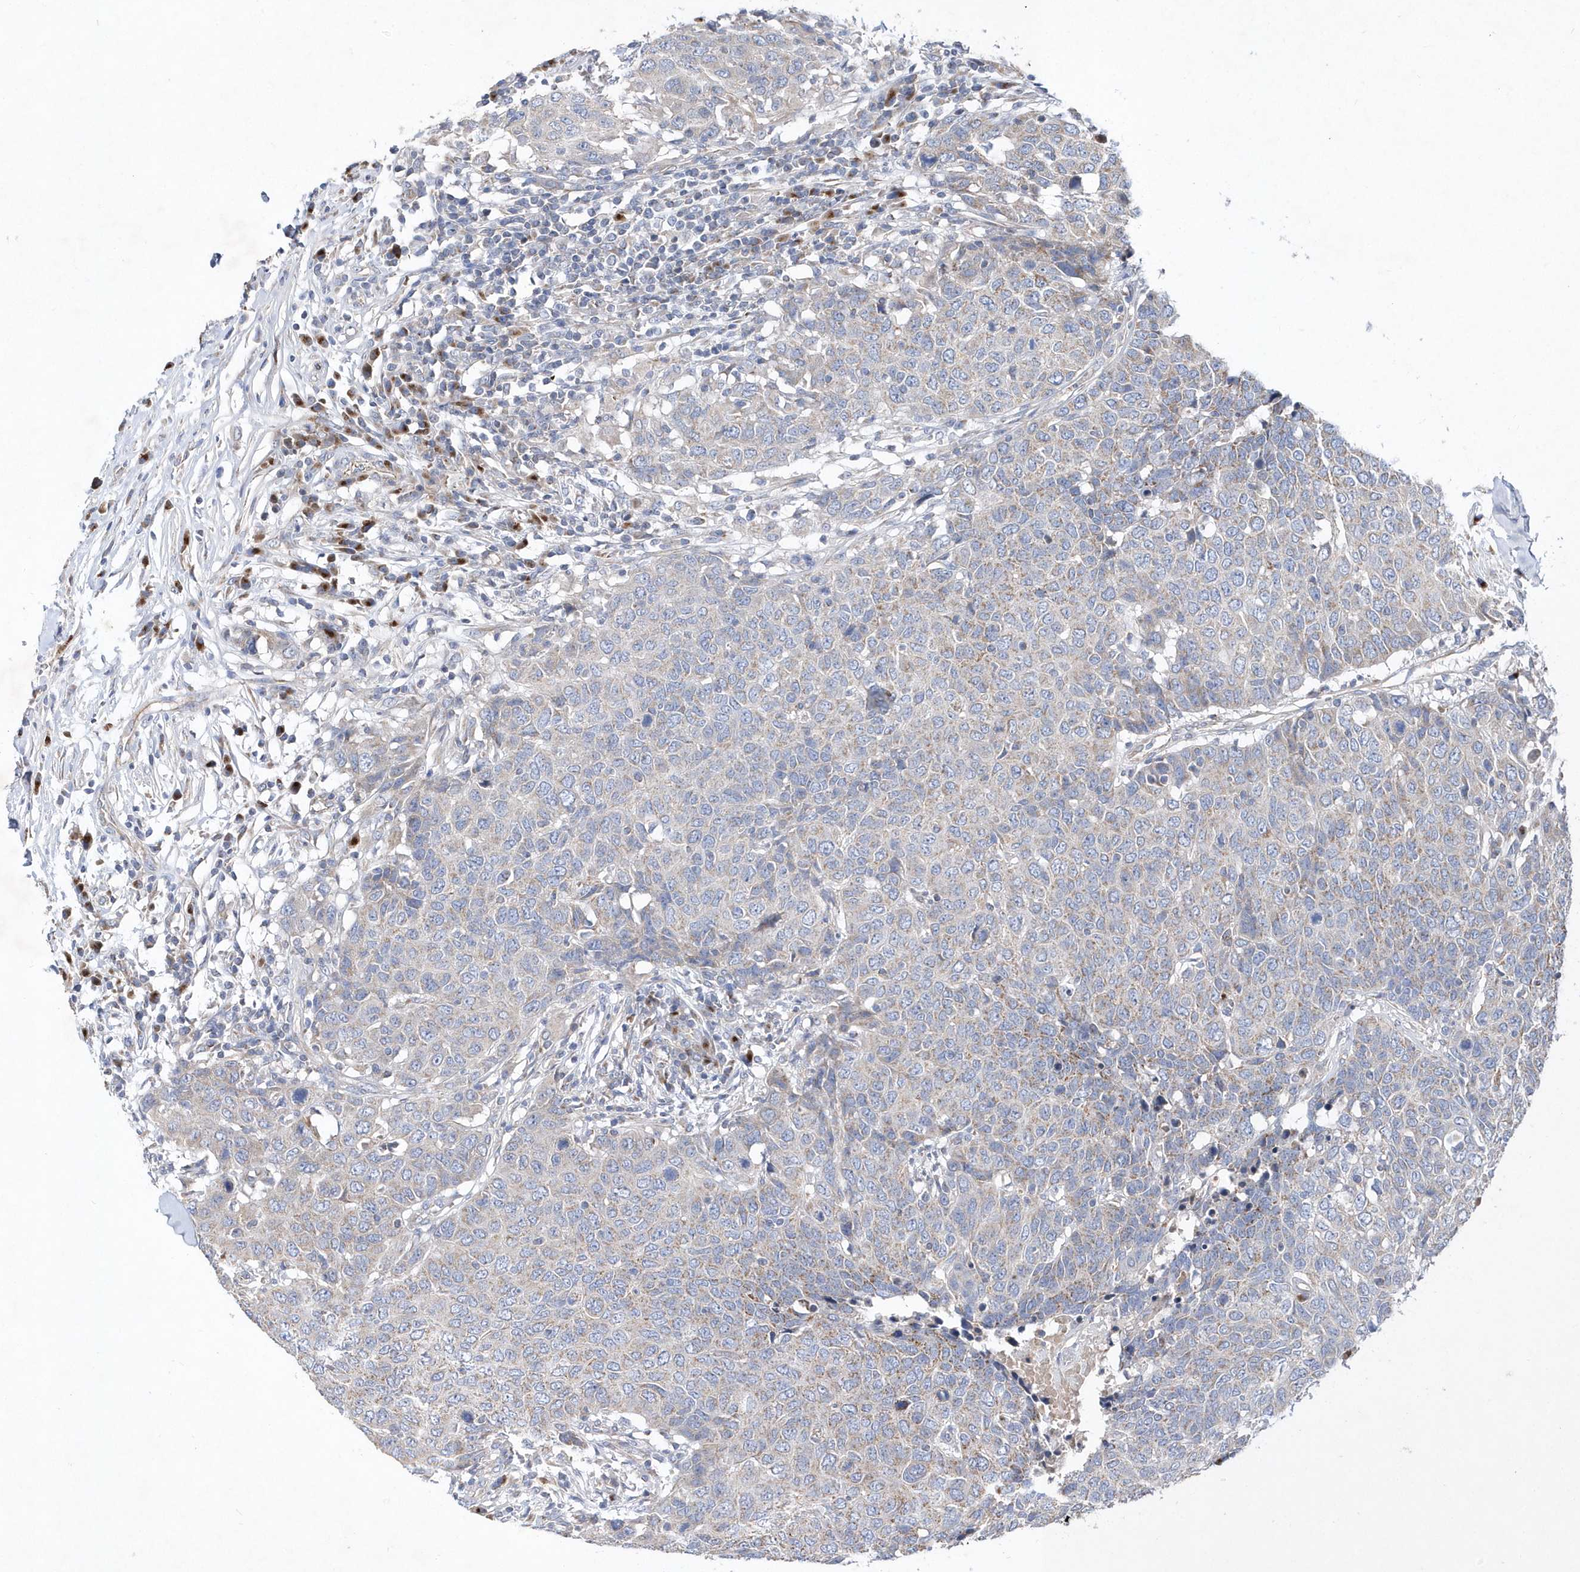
{"staining": {"intensity": "weak", "quantity": "25%-75%", "location": "cytoplasmic/membranous"}, "tissue": "head and neck cancer", "cell_type": "Tumor cells", "image_type": "cancer", "snomed": [{"axis": "morphology", "description": "Squamous cell carcinoma, NOS"}, {"axis": "topography", "description": "Head-Neck"}], "caption": "This is a photomicrograph of immunohistochemistry (IHC) staining of head and neck cancer (squamous cell carcinoma), which shows weak positivity in the cytoplasmic/membranous of tumor cells.", "gene": "METTL8", "patient": {"sex": "male", "age": 66}}